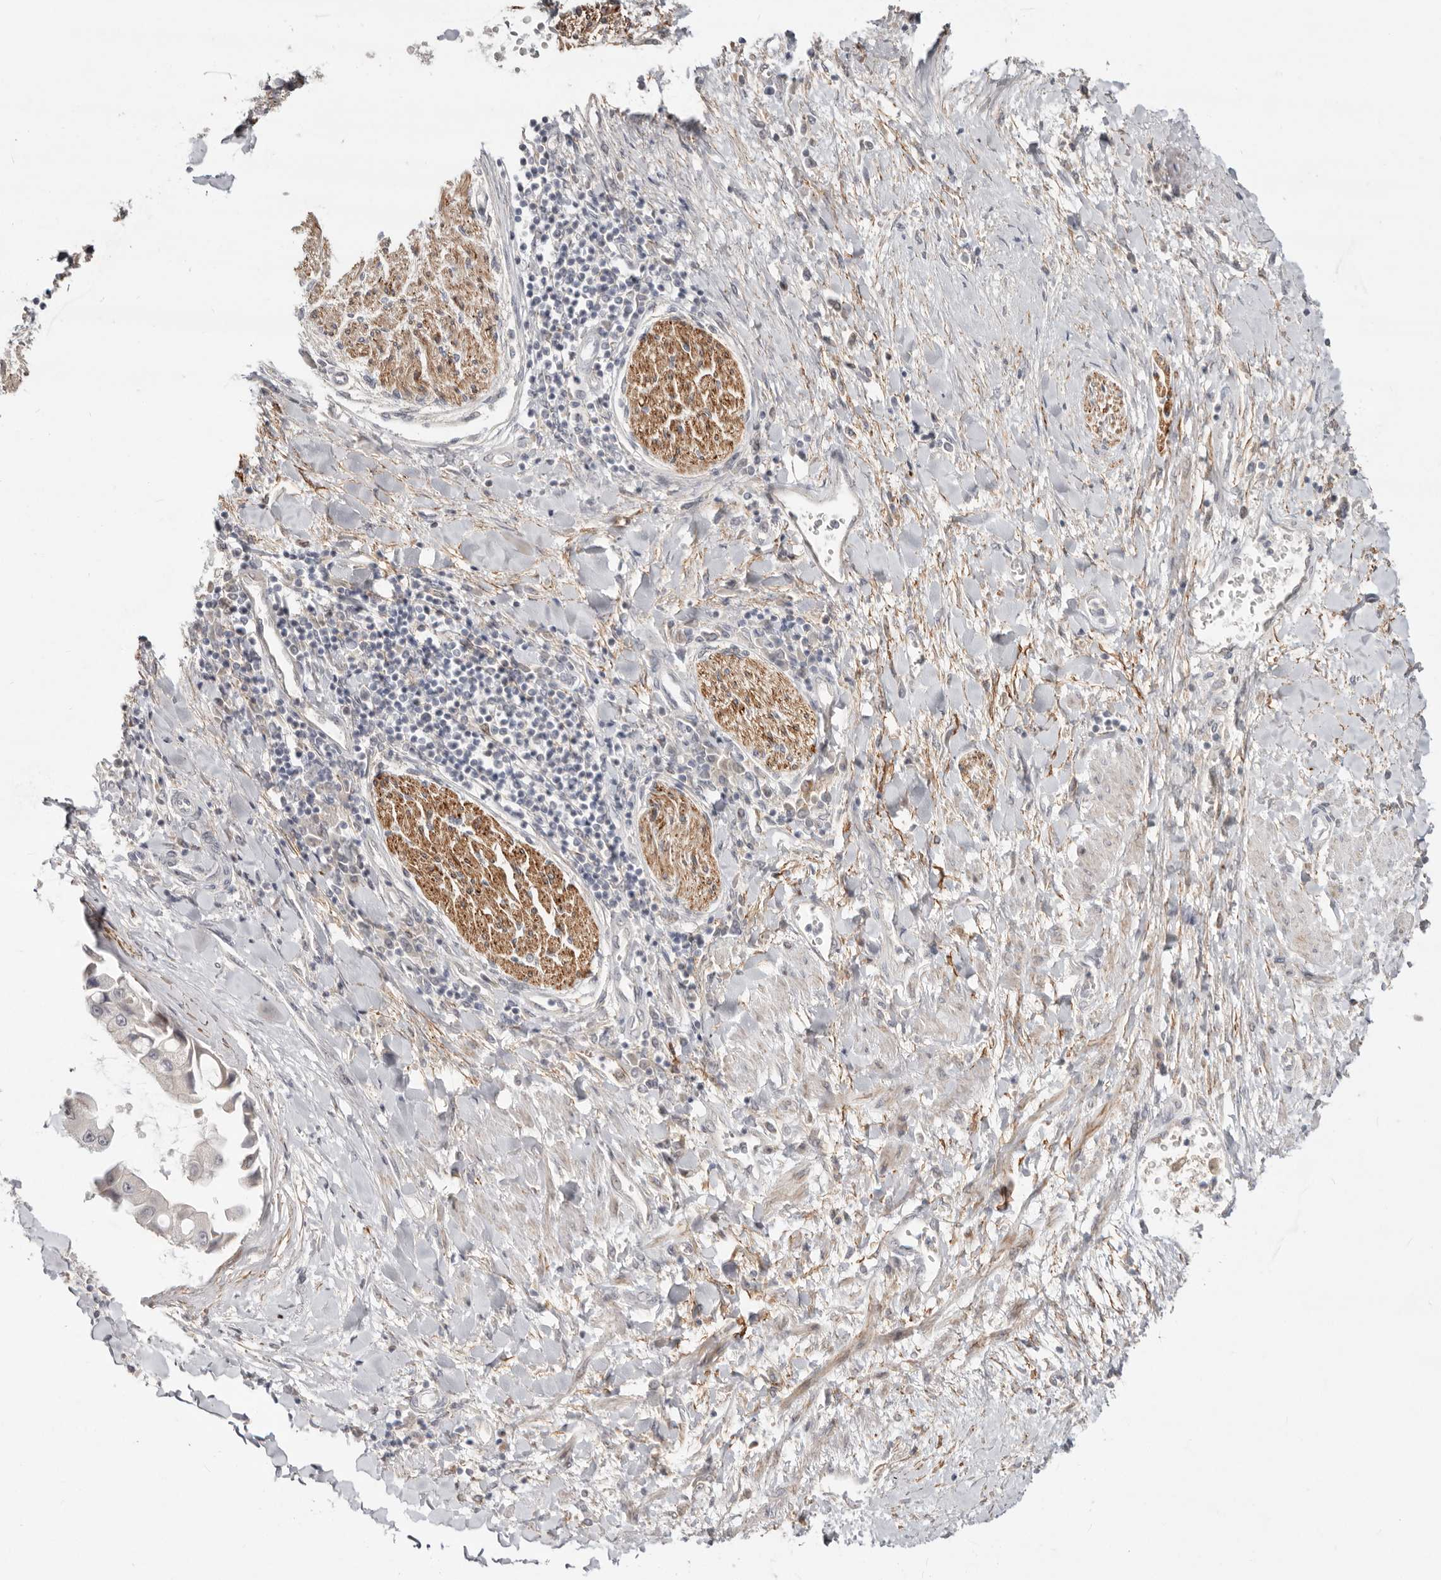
{"staining": {"intensity": "negative", "quantity": "none", "location": "none"}, "tissue": "liver cancer", "cell_type": "Tumor cells", "image_type": "cancer", "snomed": [{"axis": "morphology", "description": "Cholangiocarcinoma"}, {"axis": "topography", "description": "Liver"}], "caption": "A histopathology image of human liver cancer is negative for staining in tumor cells.", "gene": "SZT2", "patient": {"sex": "male", "age": 50}}